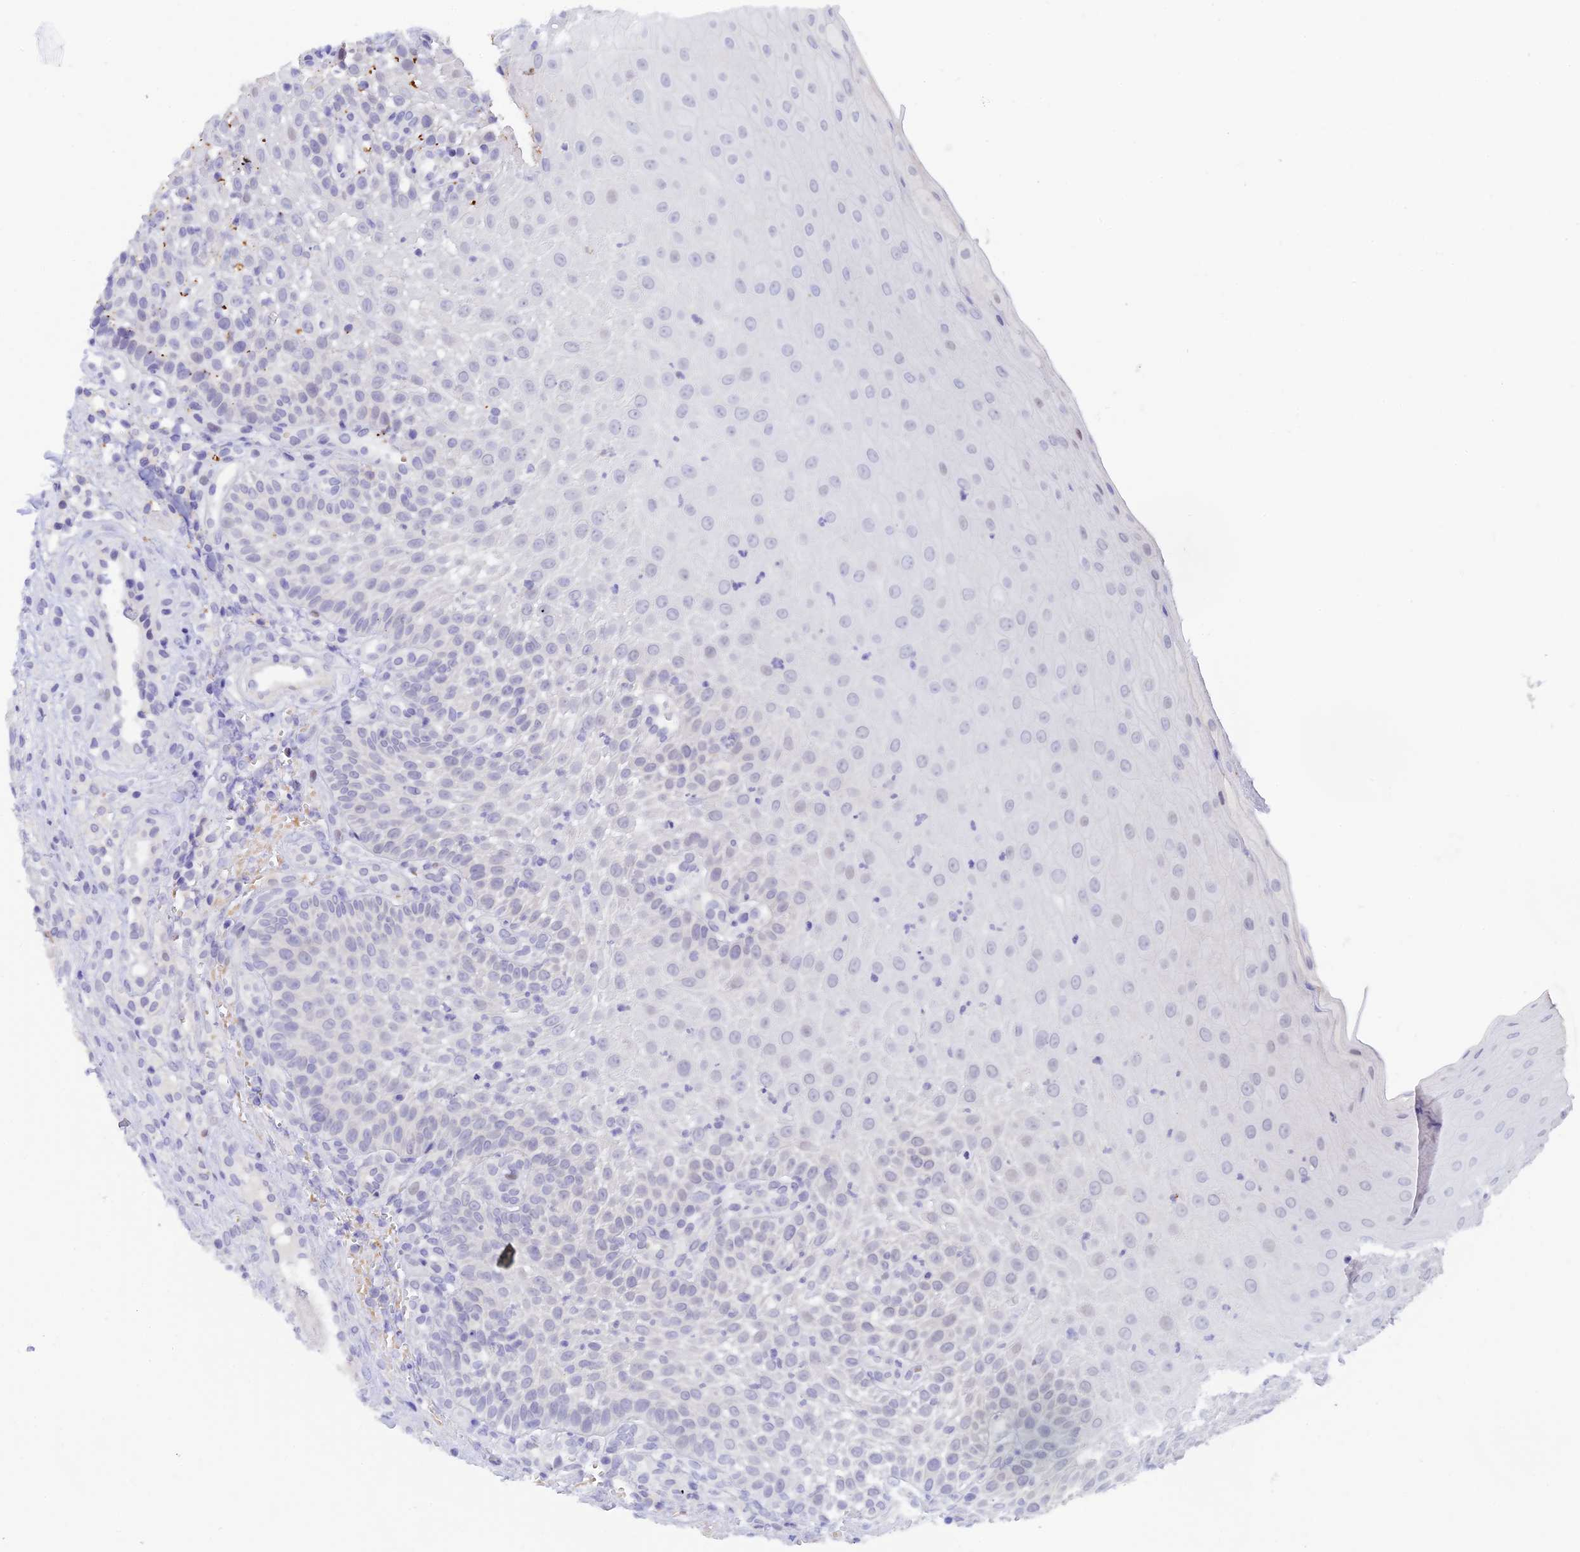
{"staining": {"intensity": "negative", "quantity": "none", "location": "none"}, "tissue": "oral mucosa", "cell_type": "Squamous epithelial cells", "image_type": "normal", "snomed": [{"axis": "morphology", "description": "Normal tissue, NOS"}, {"axis": "topography", "description": "Oral tissue"}], "caption": "Image shows no significant protein expression in squamous epithelial cells of benign oral mucosa. (DAB (3,3'-diaminobenzidine) IHC with hematoxylin counter stain).", "gene": "RASGEF1B", "patient": {"sex": "female", "age": 13}}